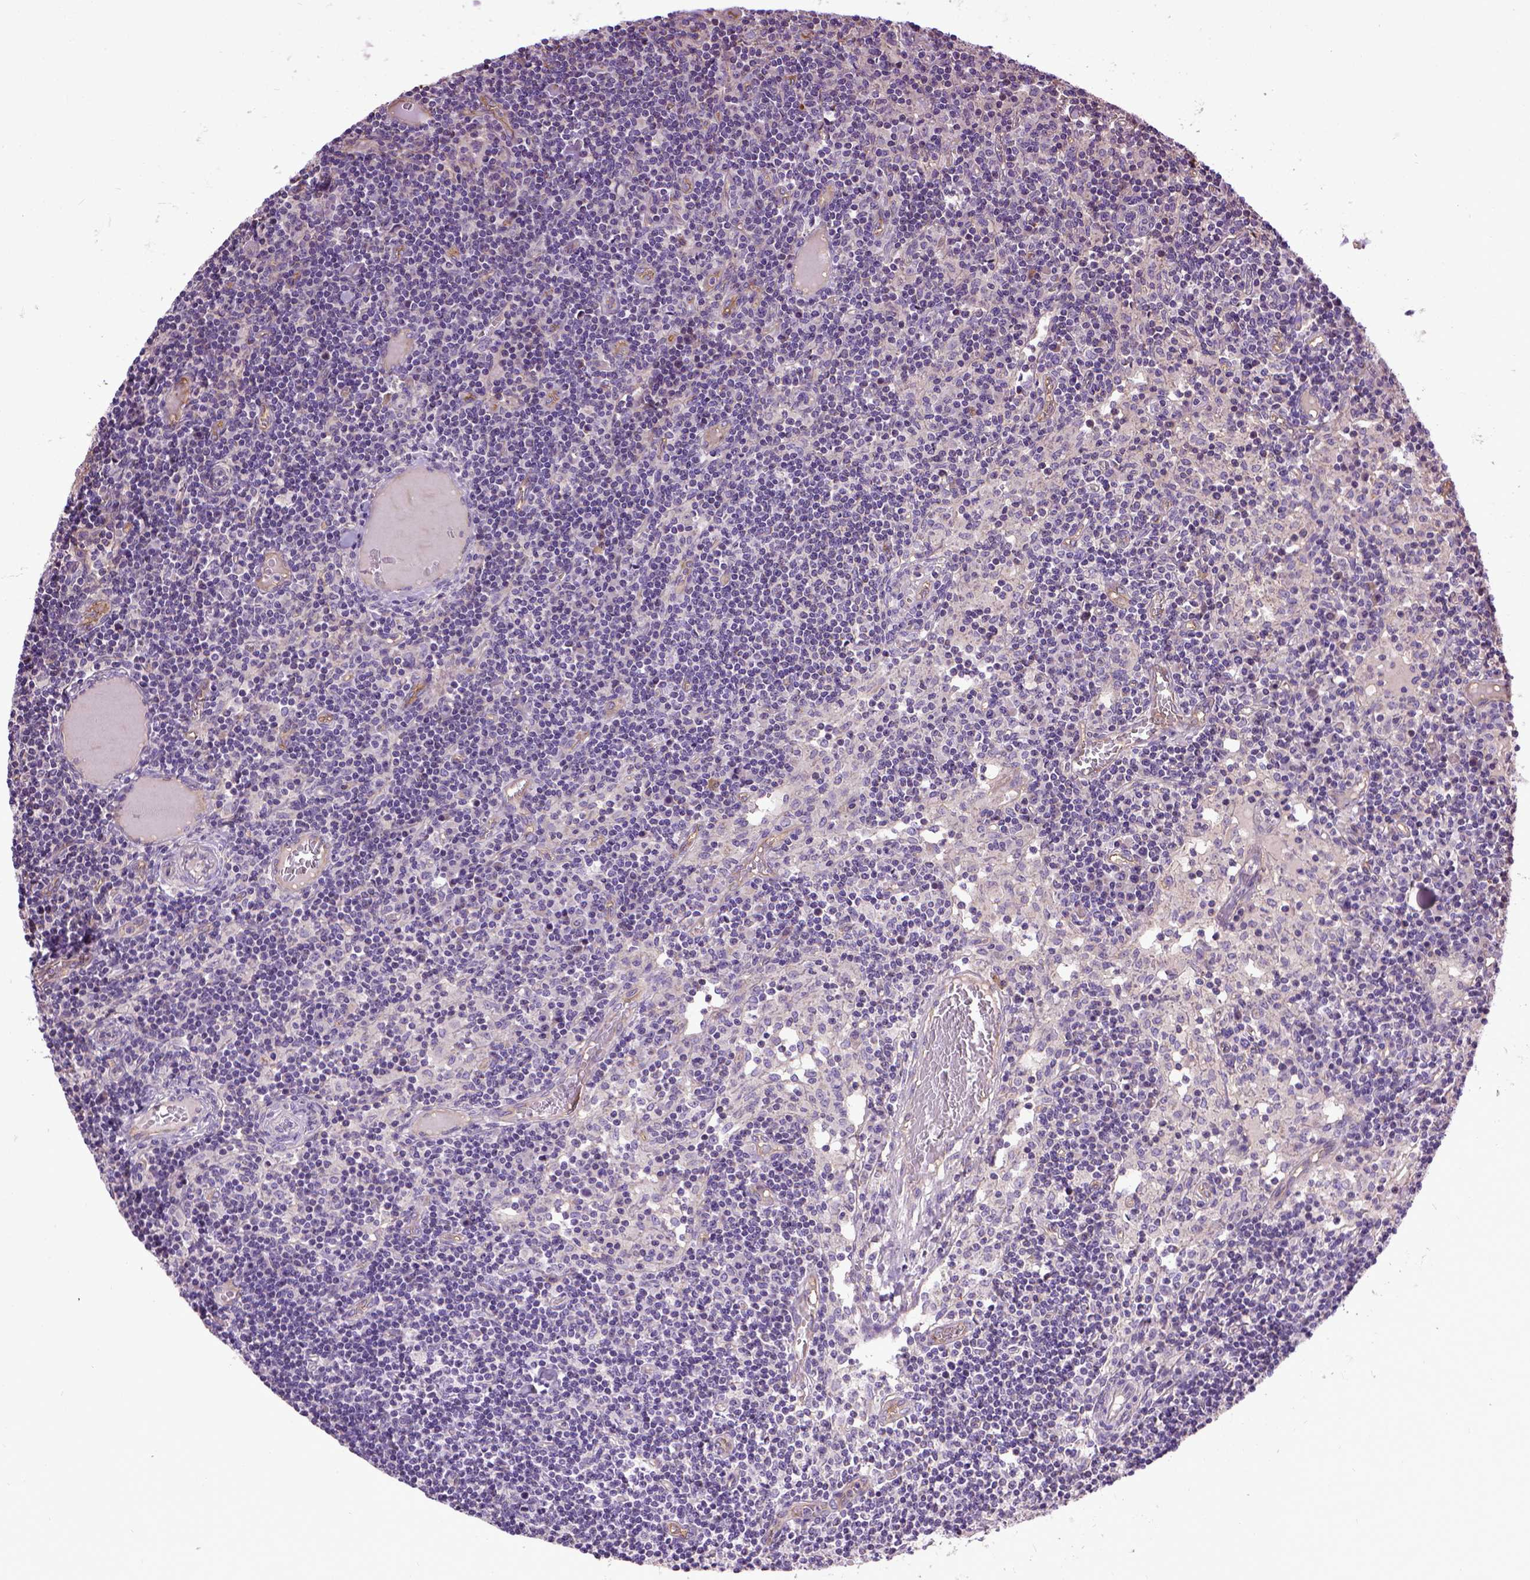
{"staining": {"intensity": "negative", "quantity": "none", "location": "none"}, "tissue": "lymph node", "cell_type": "Germinal center cells", "image_type": "normal", "snomed": [{"axis": "morphology", "description": "Normal tissue, NOS"}, {"axis": "topography", "description": "Lymph node"}], "caption": "Immunohistochemistry of unremarkable human lymph node demonstrates no staining in germinal center cells.", "gene": "ENG", "patient": {"sex": "female", "age": 72}}